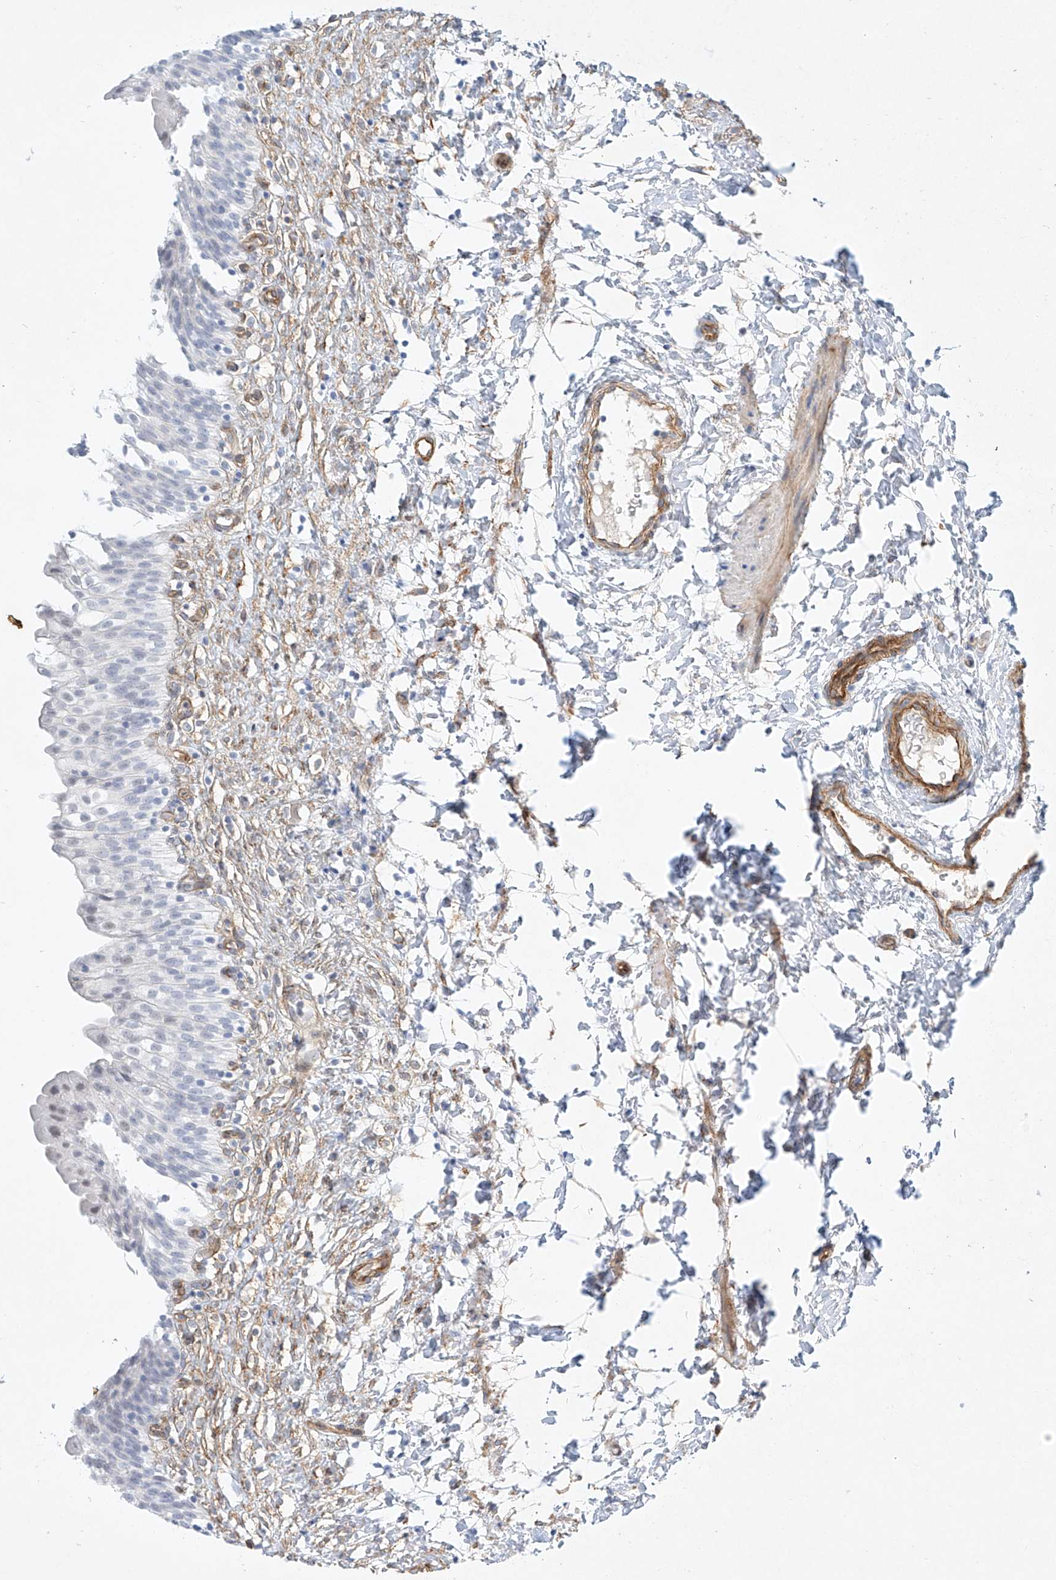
{"staining": {"intensity": "weak", "quantity": "<25%", "location": "nuclear"}, "tissue": "urinary bladder", "cell_type": "Urothelial cells", "image_type": "normal", "snomed": [{"axis": "morphology", "description": "Normal tissue, NOS"}, {"axis": "topography", "description": "Urinary bladder"}], "caption": "DAB (3,3'-diaminobenzidine) immunohistochemical staining of normal urinary bladder displays no significant staining in urothelial cells.", "gene": "REEP2", "patient": {"sex": "male", "age": 55}}